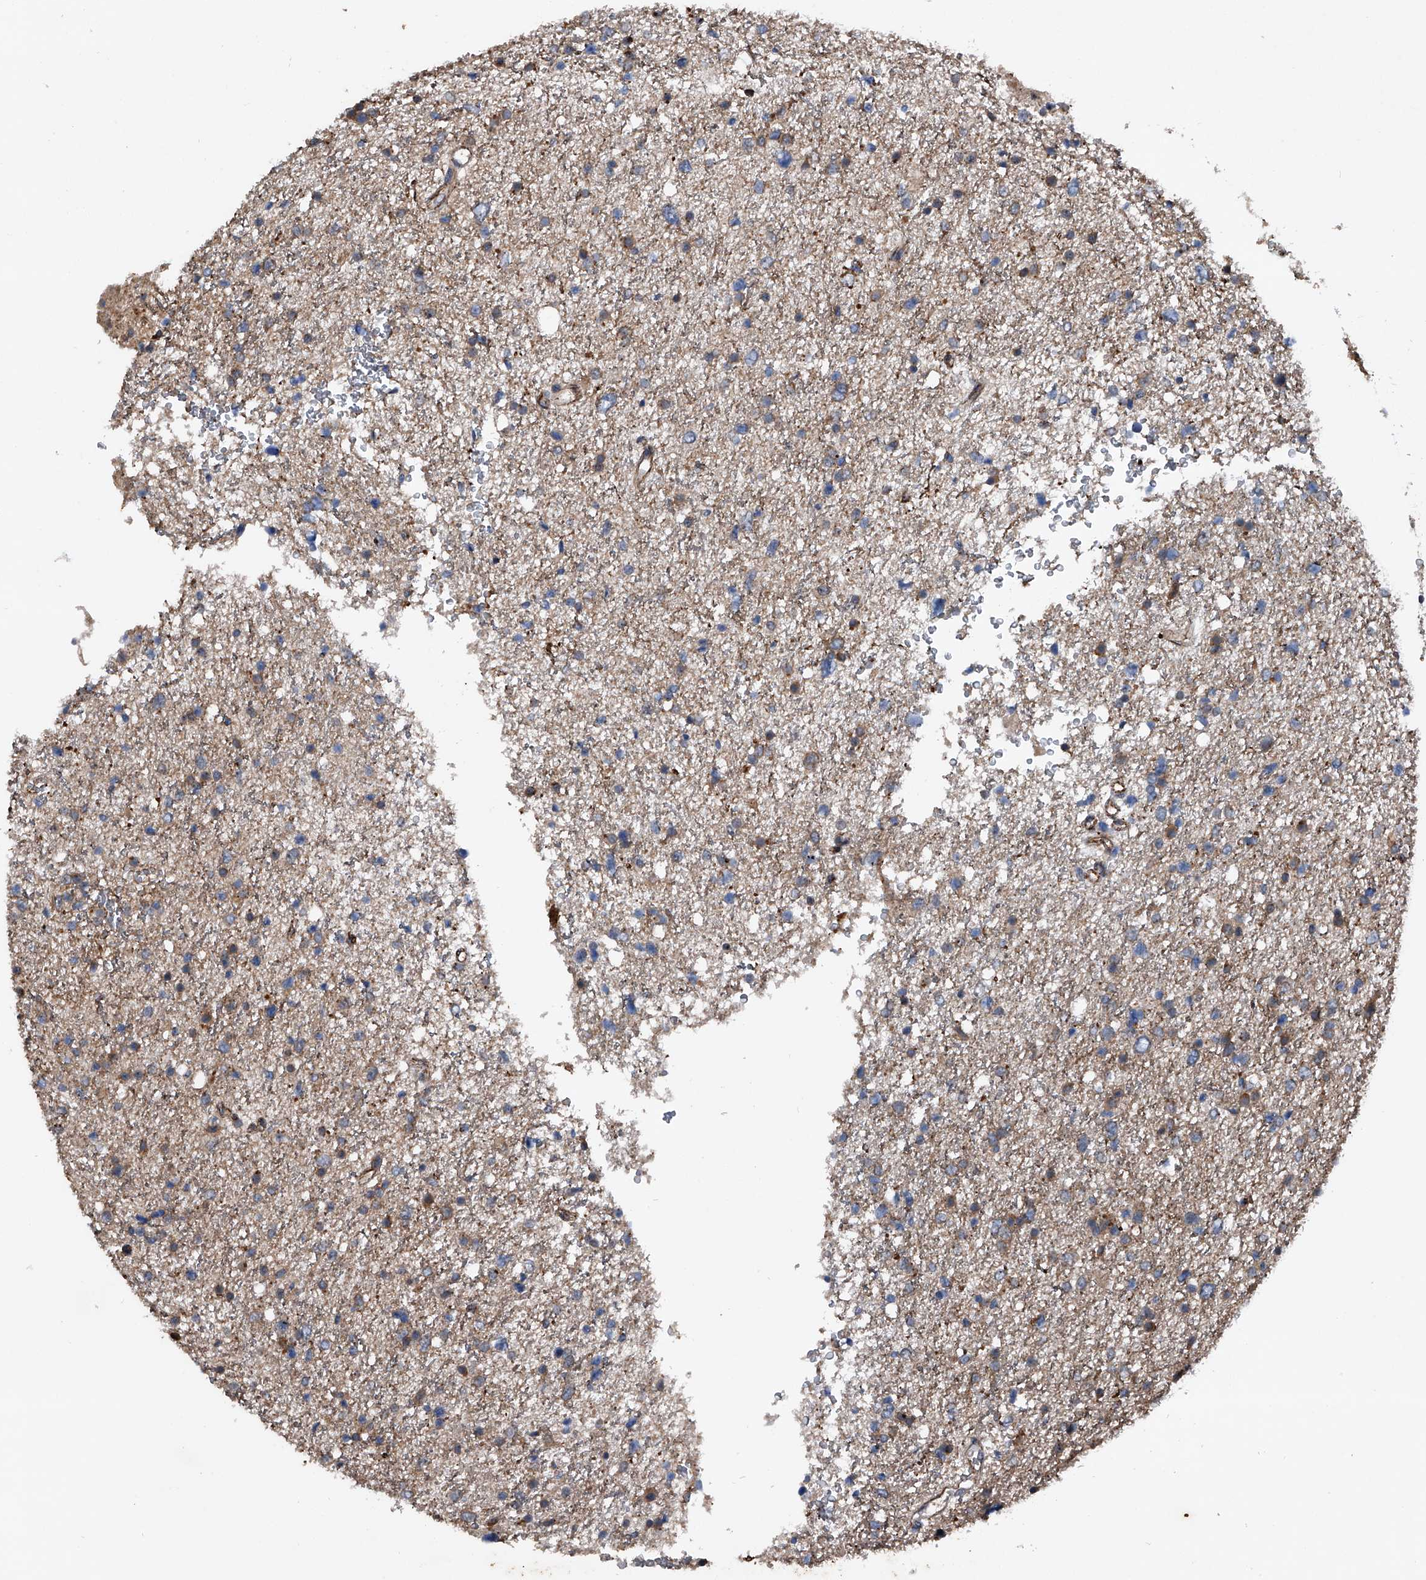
{"staining": {"intensity": "moderate", "quantity": ">75%", "location": "cytoplasmic/membranous"}, "tissue": "glioma", "cell_type": "Tumor cells", "image_type": "cancer", "snomed": [{"axis": "morphology", "description": "Glioma, malignant, Low grade"}, {"axis": "topography", "description": "Brain"}], "caption": "Protein staining of malignant glioma (low-grade) tissue exhibits moderate cytoplasmic/membranous expression in about >75% of tumor cells.", "gene": "MAPKAP1", "patient": {"sex": "female", "age": 37}}